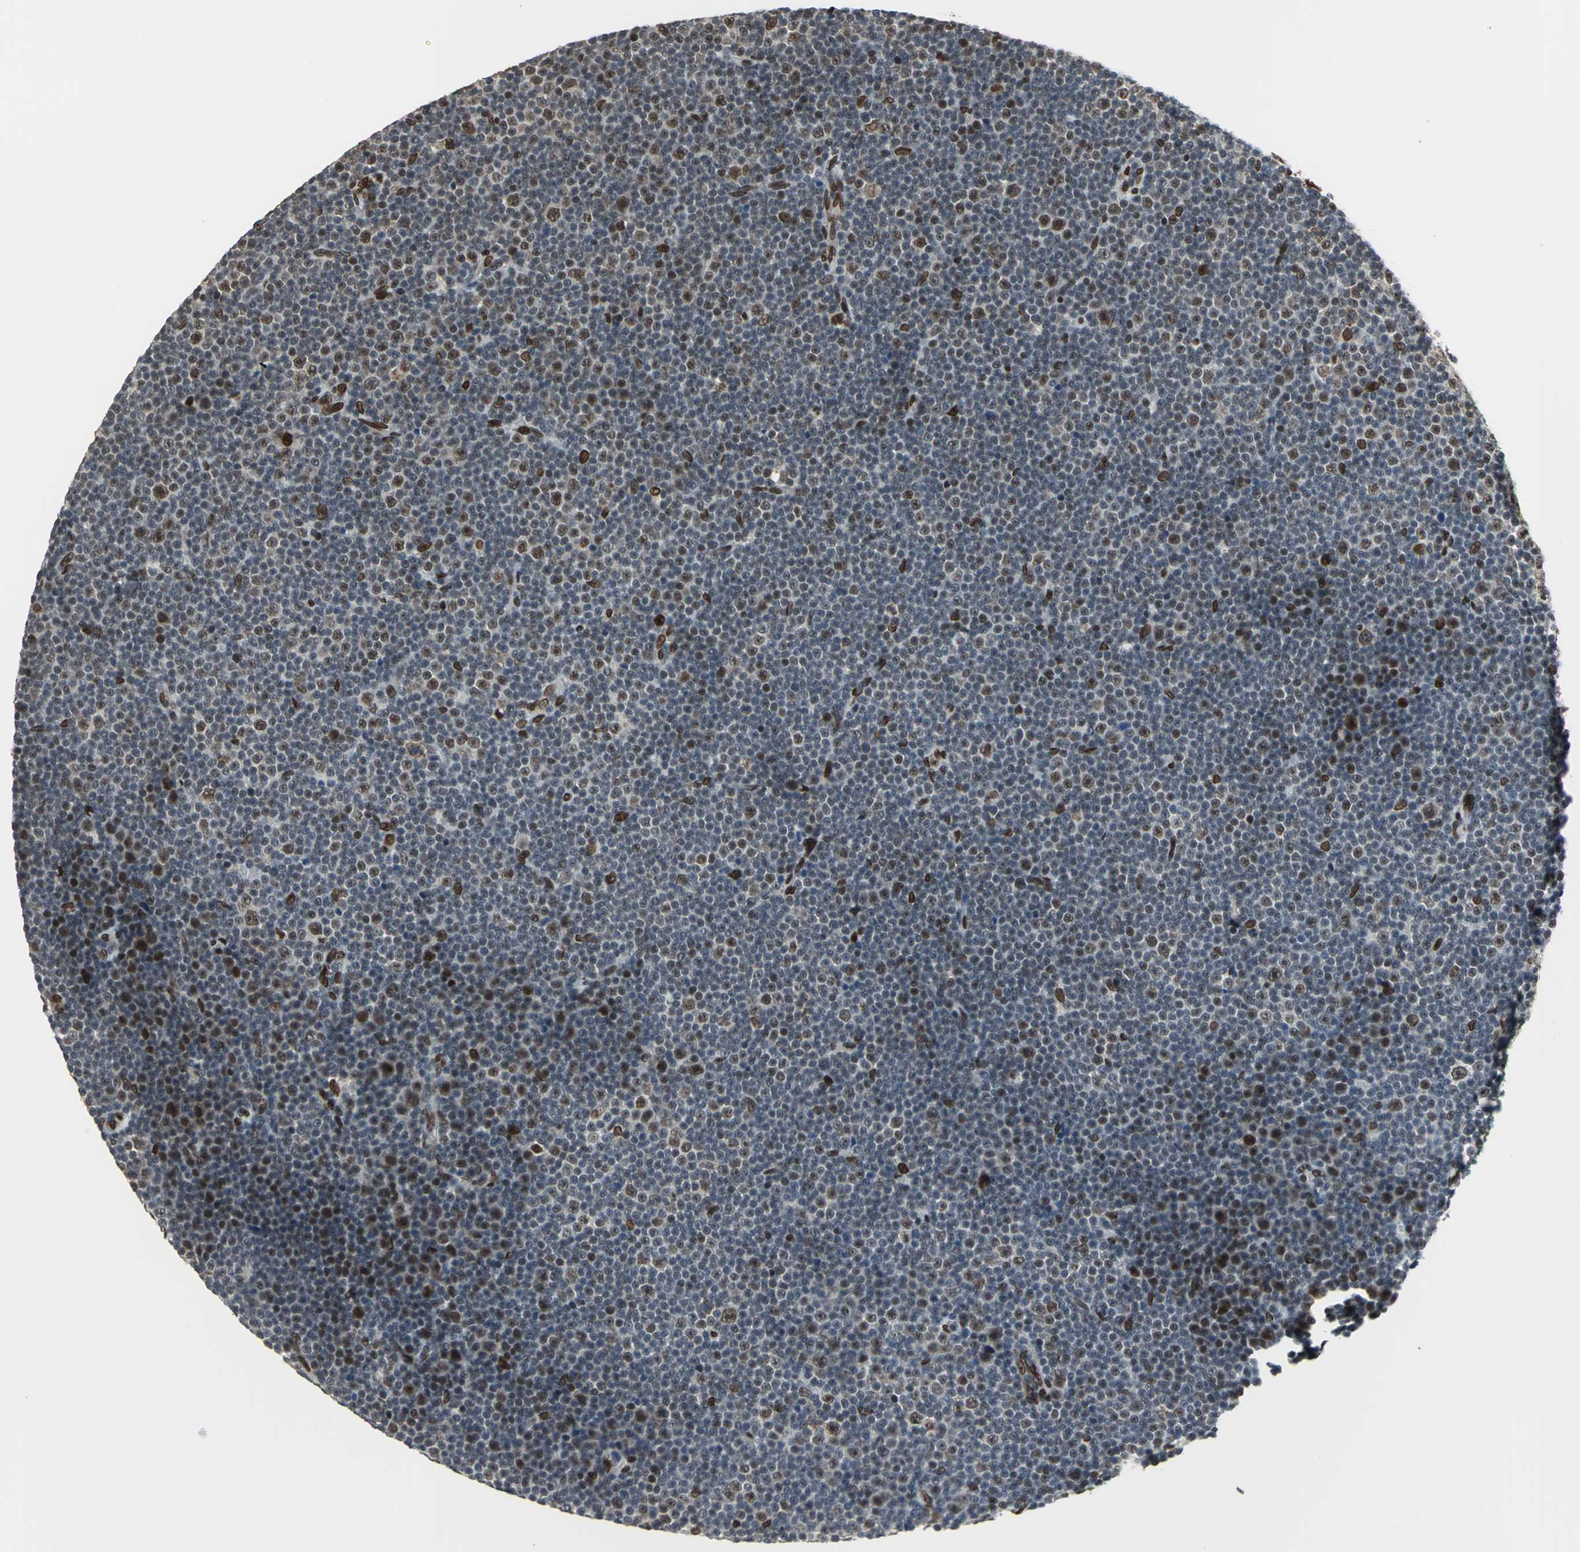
{"staining": {"intensity": "moderate", "quantity": "25%-75%", "location": "nuclear"}, "tissue": "lymphoma", "cell_type": "Tumor cells", "image_type": "cancer", "snomed": [{"axis": "morphology", "description": "Malignant lymphoma, non-Hodgkin's type, Low grade"}, {"axis": "topography", "description": "Lymph node"}], "caption": "This histopathology image shows lymphoma stained with immunohistochemistry to label a protein in brown. The nuclear of tumor cells show moderate positivity for the protein. Nuclei are counter-stained blue.", "gene": "ISY1", "patient": {"sex": "female", "age": 67}}